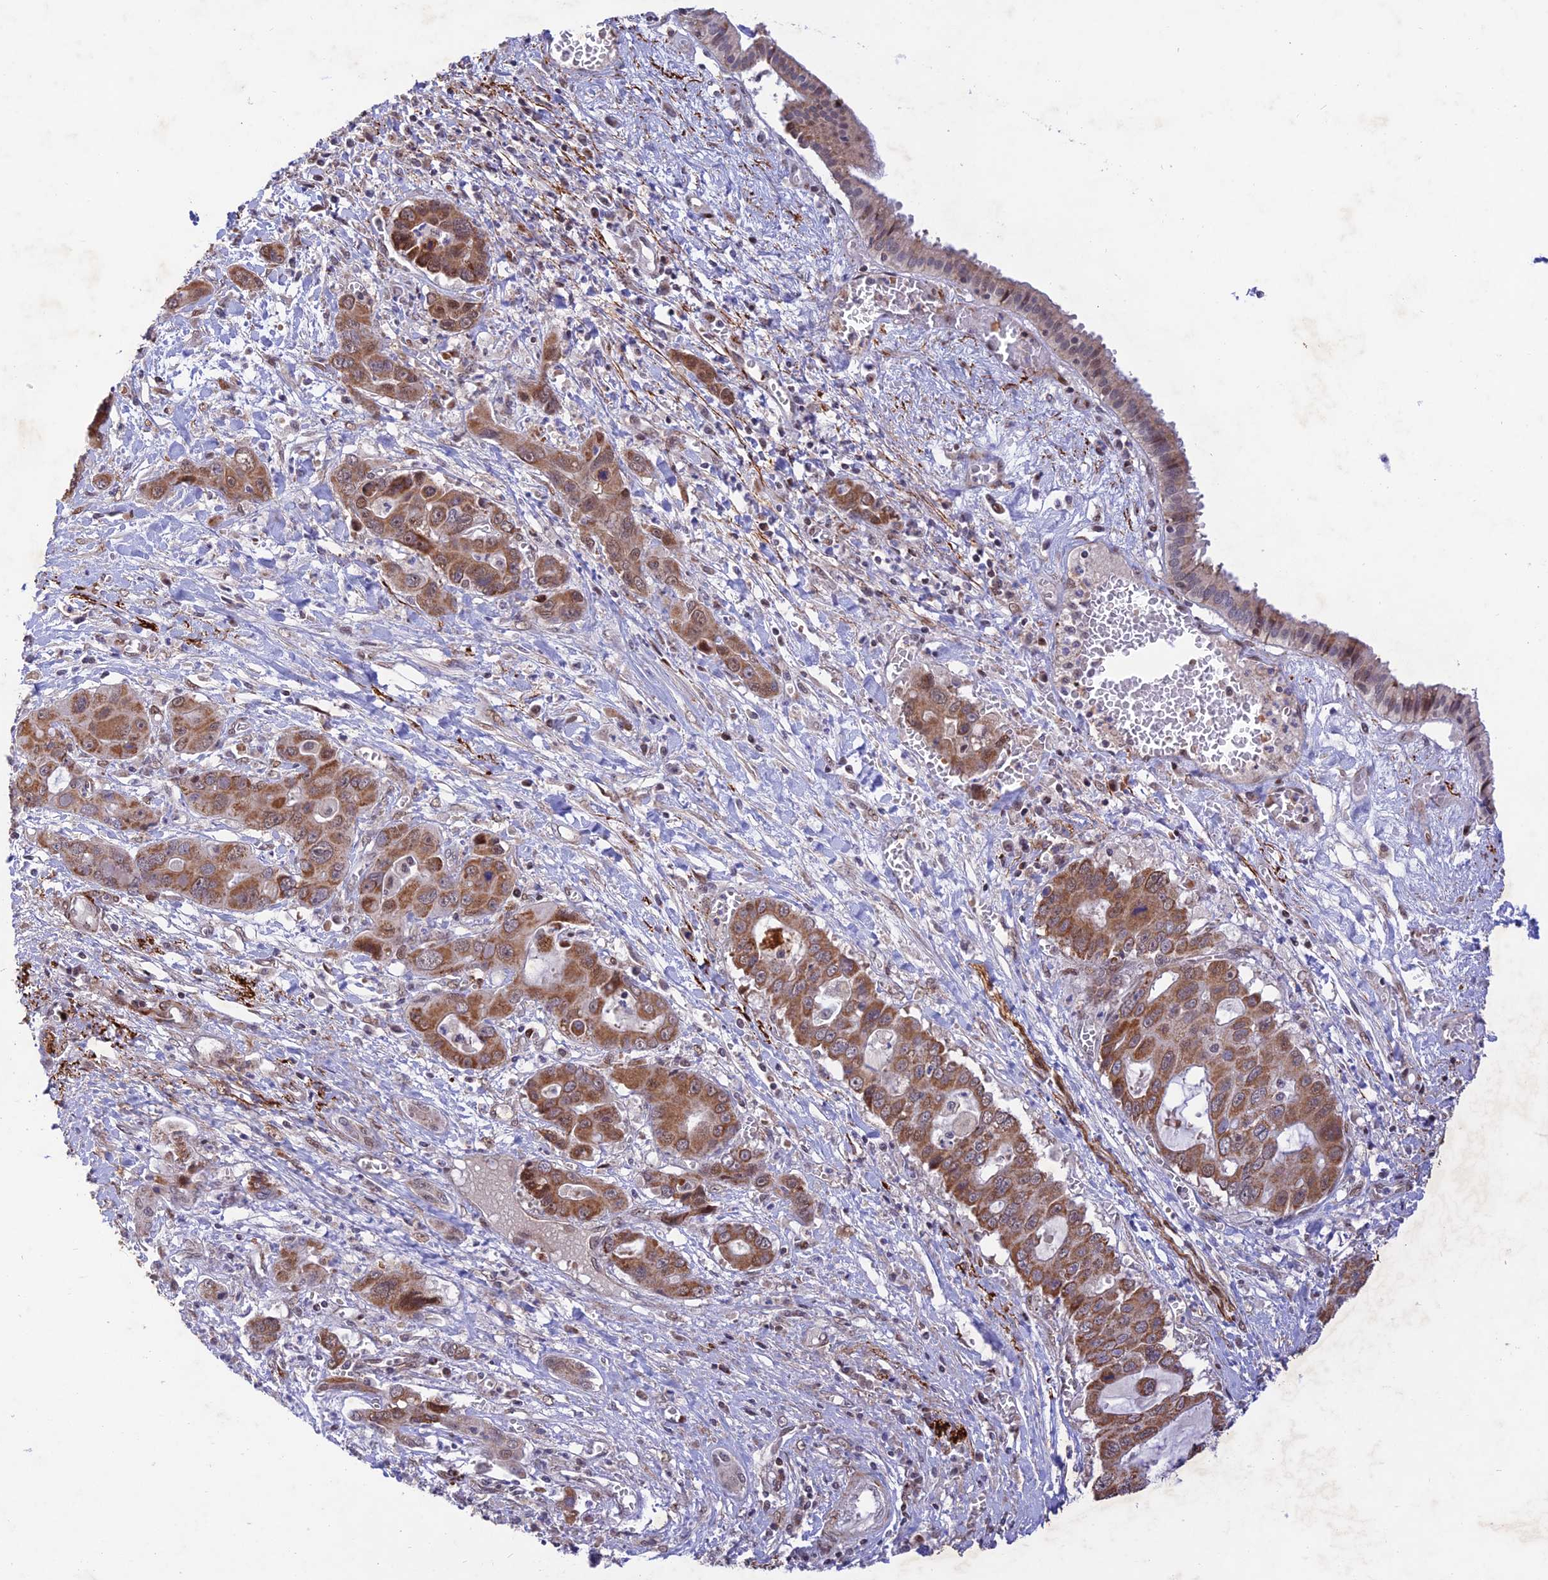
{"staining": {"intensity": "moderate", "quantity": ">75%", "location": "cytoplasmic/membranous"}, "tissue": "liver cancer", "cell_type": "Tumor cells", "image_type": "cancer", "snomed": [{"axis": "morphology", "description": "Cholangiocarcinoma"}, {"axis": "topography", "description": "Liver"}], "caption": "DAB (3,3'-diaminobenzidine) immunohistochemical staining of cholangiocarcinoma (liver) exhibits moderate cytoplasmic/membranous protein staining in about >75% of tumor cells.", "gene": "WDR55", "patient": {"sex": "male", "age": 67}}